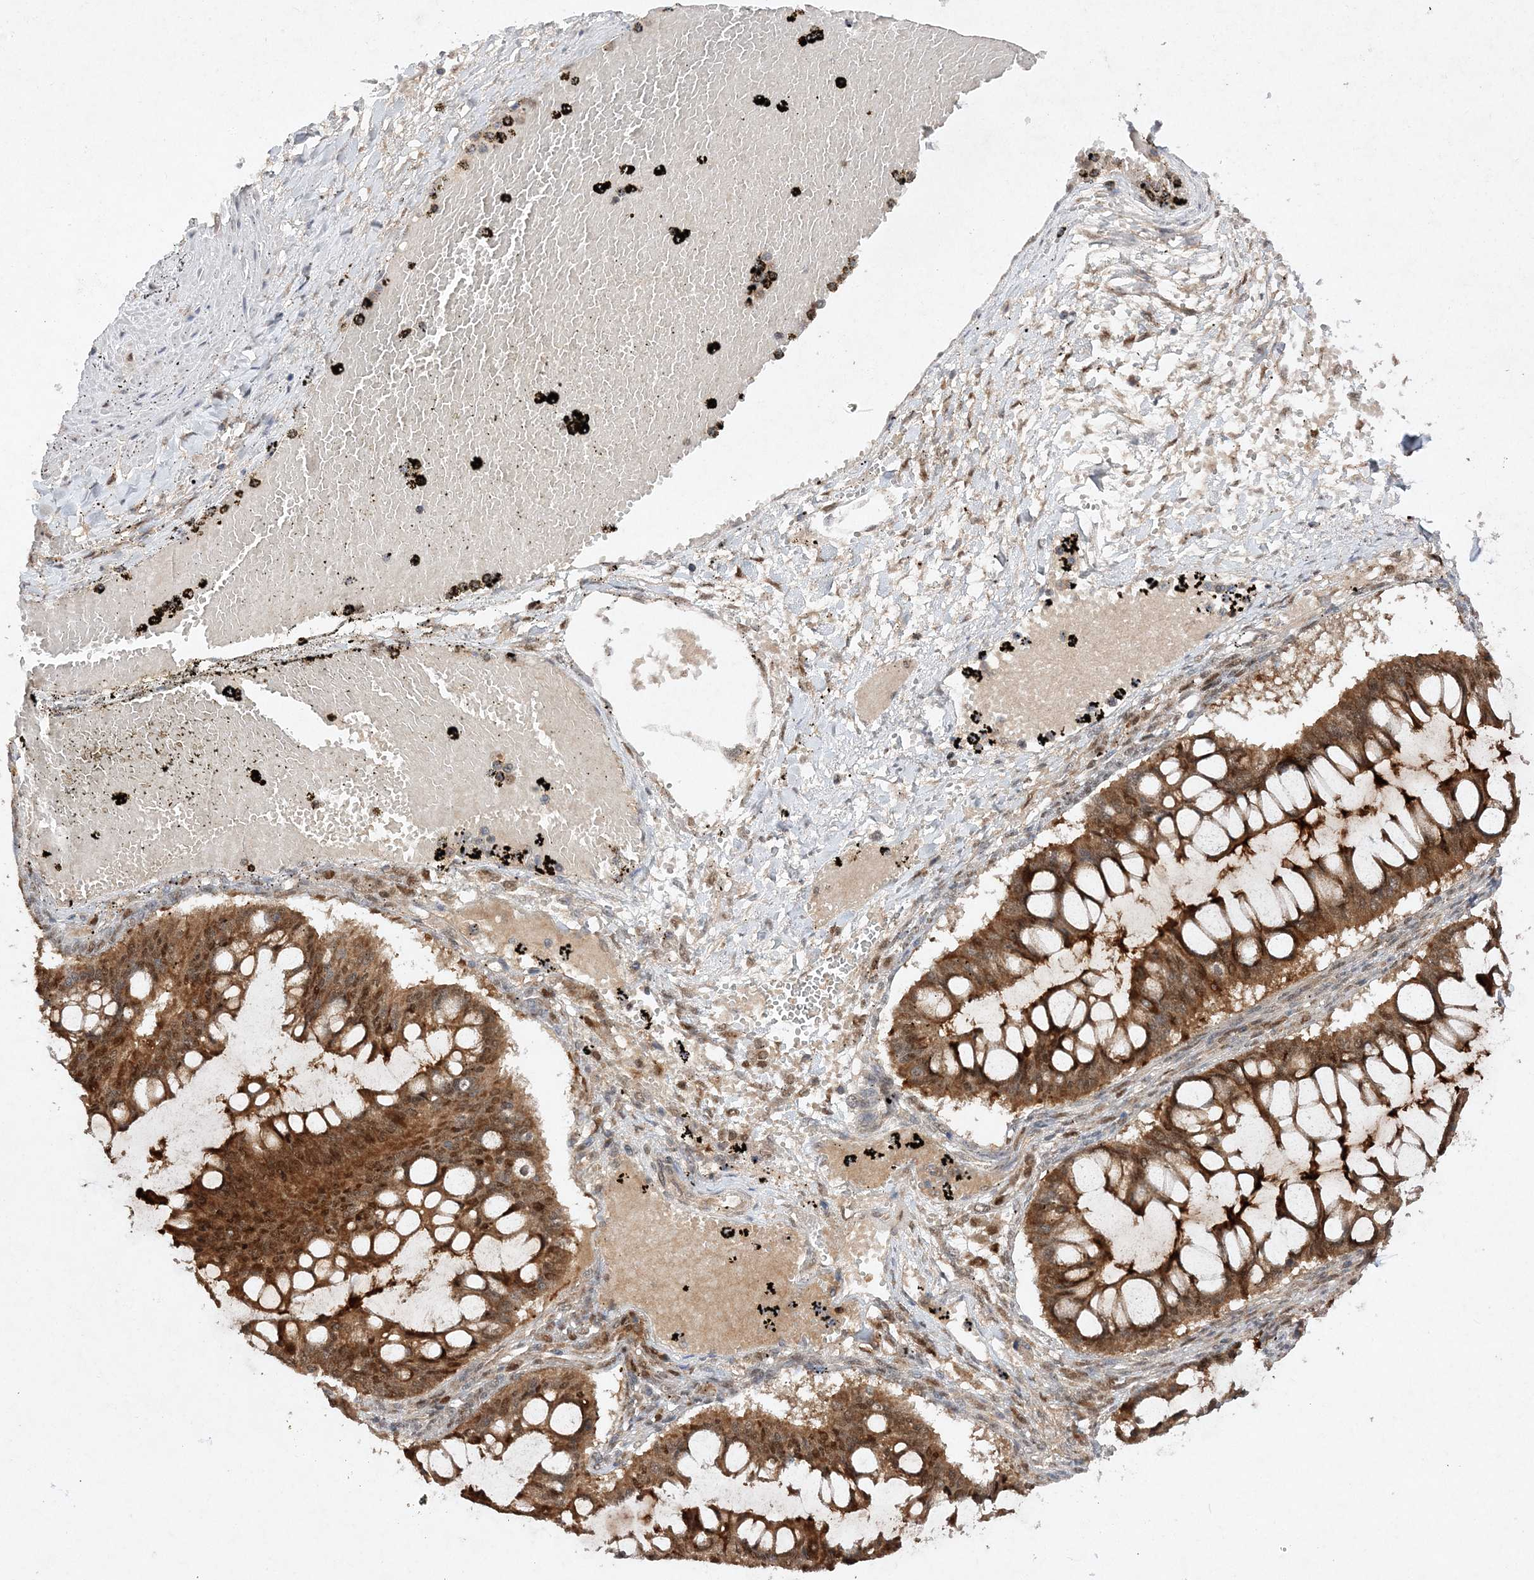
{"staining": {"intensity": "moderate", "quantity": ">75%", "location": "cytoplasmic/membranous,nuclear"}, "tissue": "ovarian cancer", "cell_type": "Tumor cells", "image_type": "cancer", "snomed": [{"axis": "morphology", "description": "Cystadenocarcinoma, mucinous, NOS"}, {"axis": "topography", "description": "Ovary"}], "caption": "DAB immunohistochemical staining of ovarian mucinous cystadenocarcinoma demonstrates moderate cytoplasmic/membranous and nuclear protein positivity in about >75% of tumor cells.", "gene": "NIF3L1", "patient": {"sex": "female", "age": 73}}